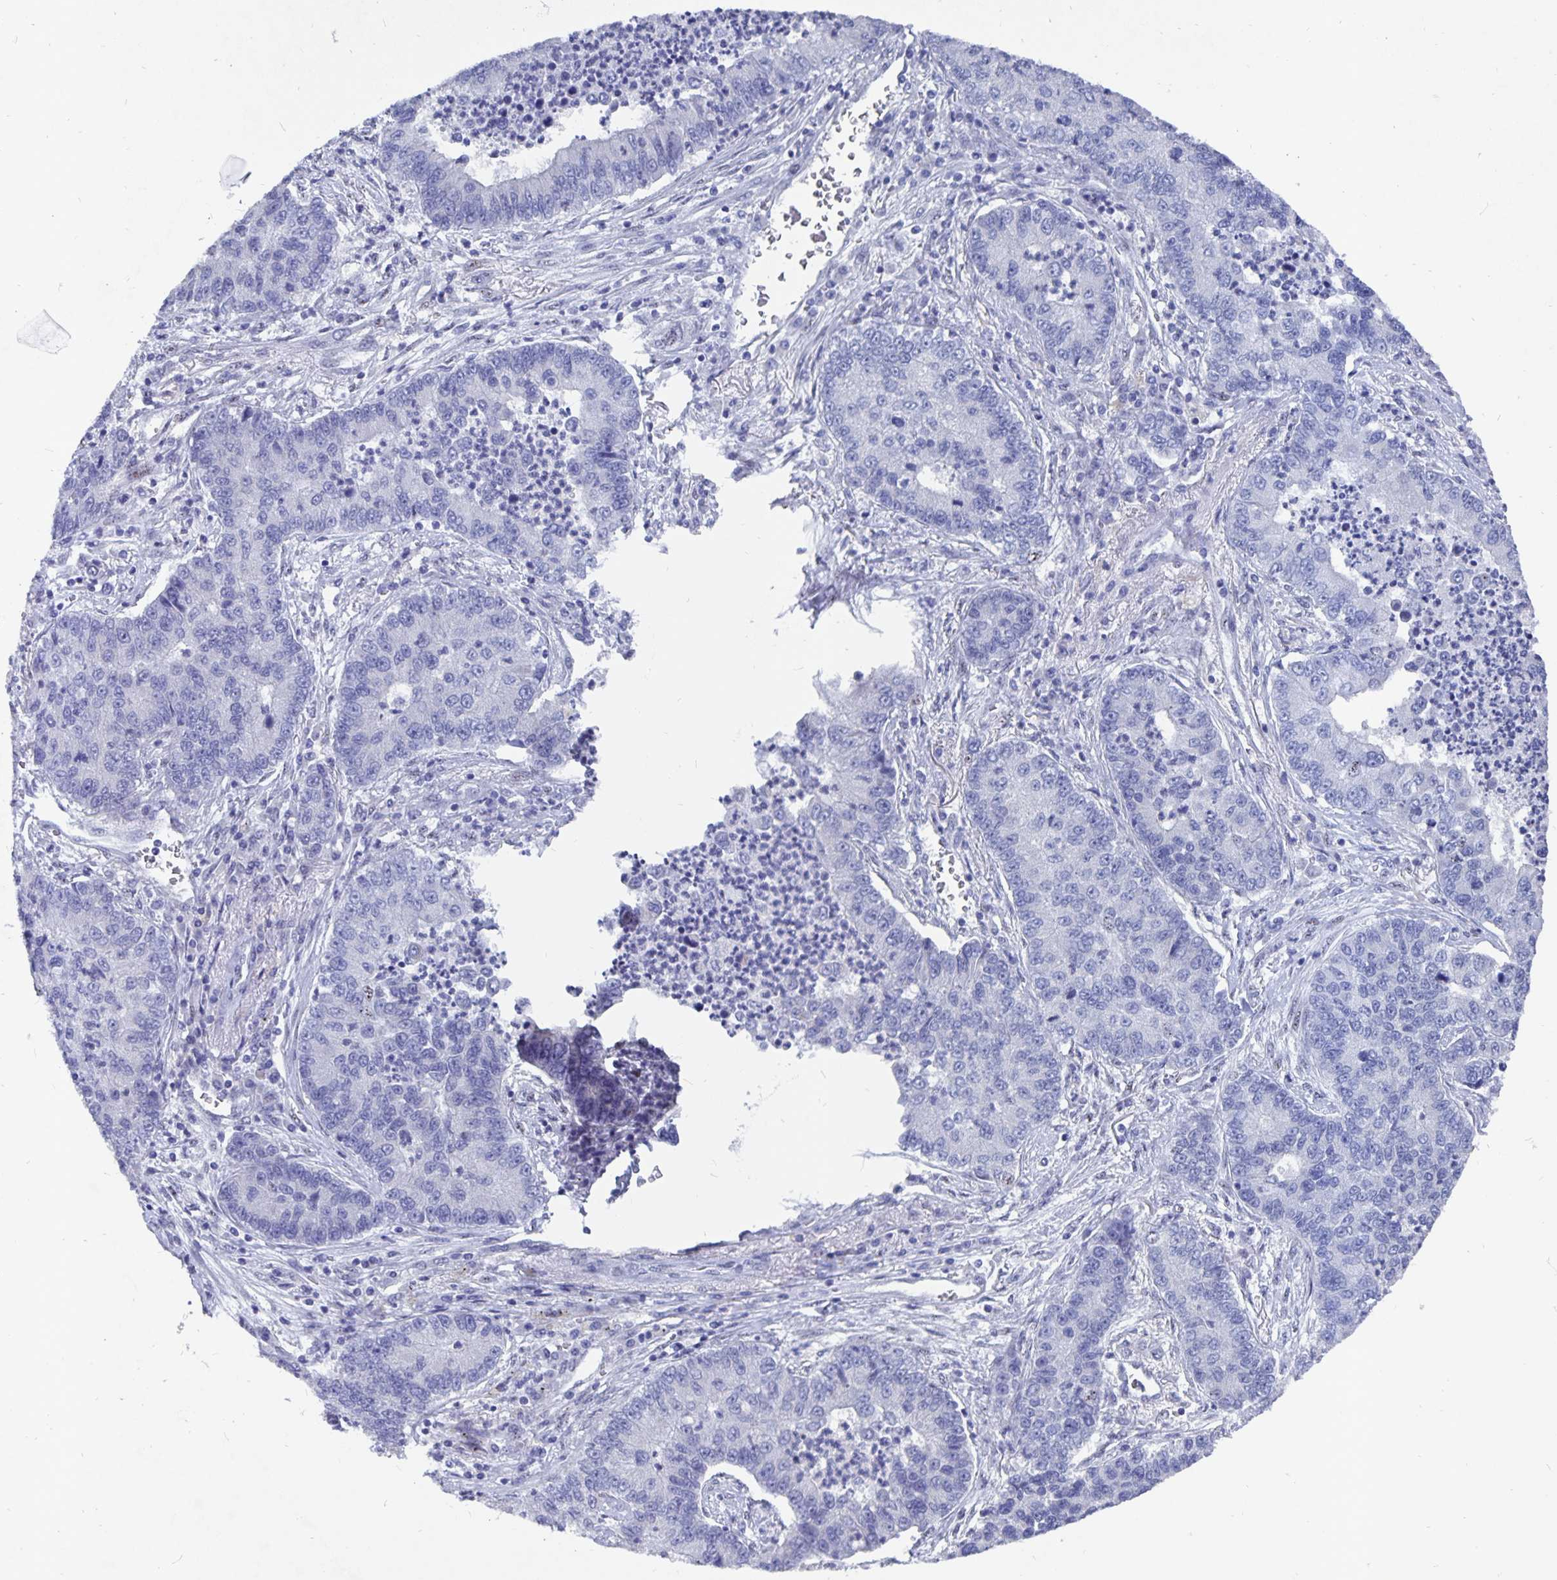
{"staining": {"intensity": "negative", "quantity": "none", "location": "none"}, "tissue": "lung cancer", "cell_type": "Tumor cells", "image_type": "cancer", "snomed": [{"axis": "morphology", "description": "Adenocarcinoma, NOS"}, {"axis": "topography", "description": "Lung"}], "caption": "Immunohistochemical staining of adenocarcinoma (lung) exhibits no significant positivity in tumor cells.", "gene": "SMOC1", "patient": {"sex": "female", "age": 57}}